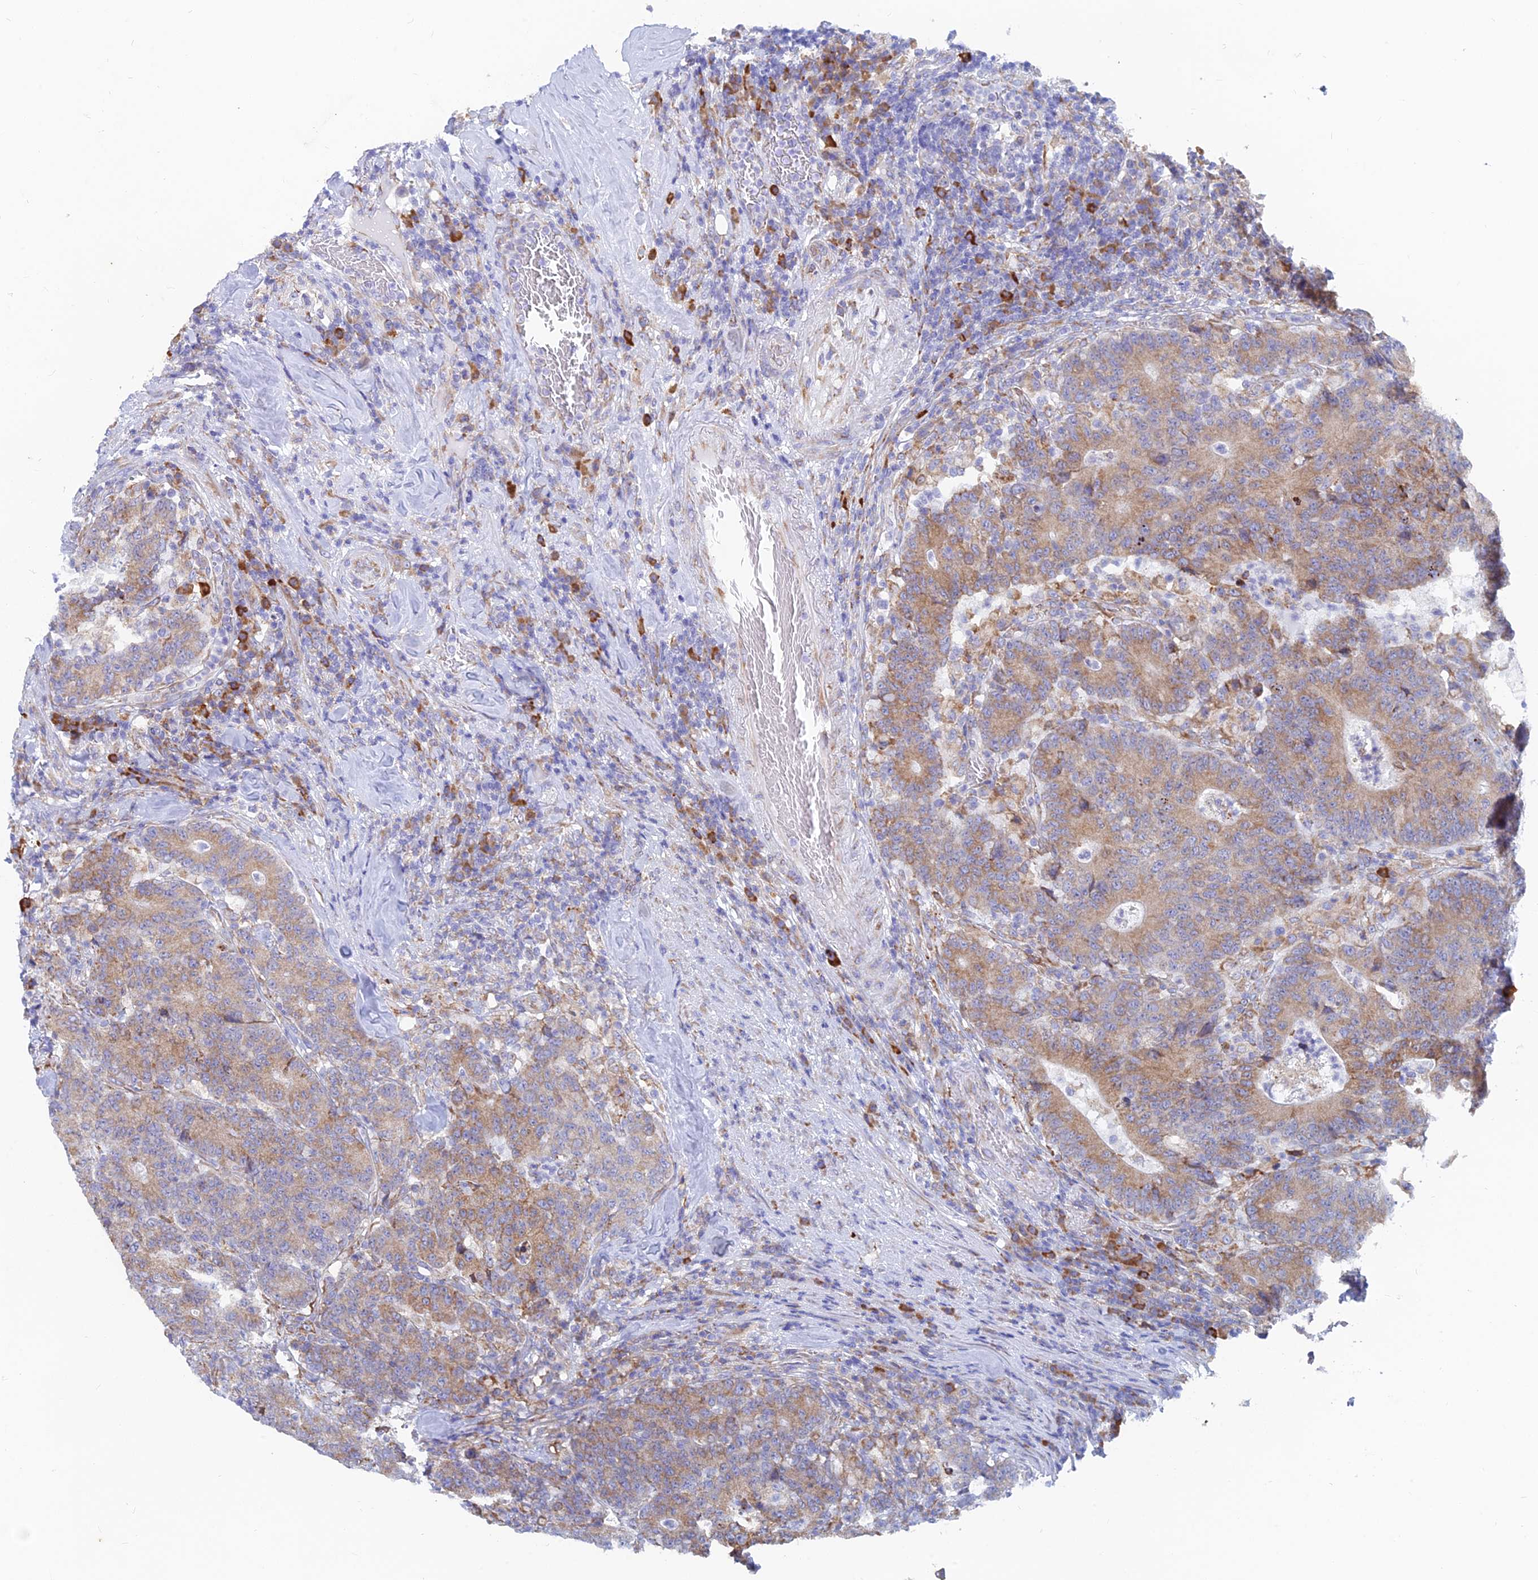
{"staining": {"intensity": "moderate", "quantity": "25%-75%", "location": "cytoplasmic/membranous"}, "tissue": "colorectal cancer", "cell_type": "Tumor cells", "image_type": "cancer", "snomed": [{"axis": "morphology", "description": "Normal tissue, NOS"}, {"axis": "morphology", "description": "Adenocarcinoma, NOS"}, {"axis": "topography", "description": "Colon"}], "caption": "Colorectal cancer (adenocarcinoma) stained with immunohistochemistry (IHC) demonstrates moderate cytoplasmic/membranous expression in about 25%-75% of tumor cells.", "gene": "WDR35", "patient": {"sex": "female", "age": 75}}